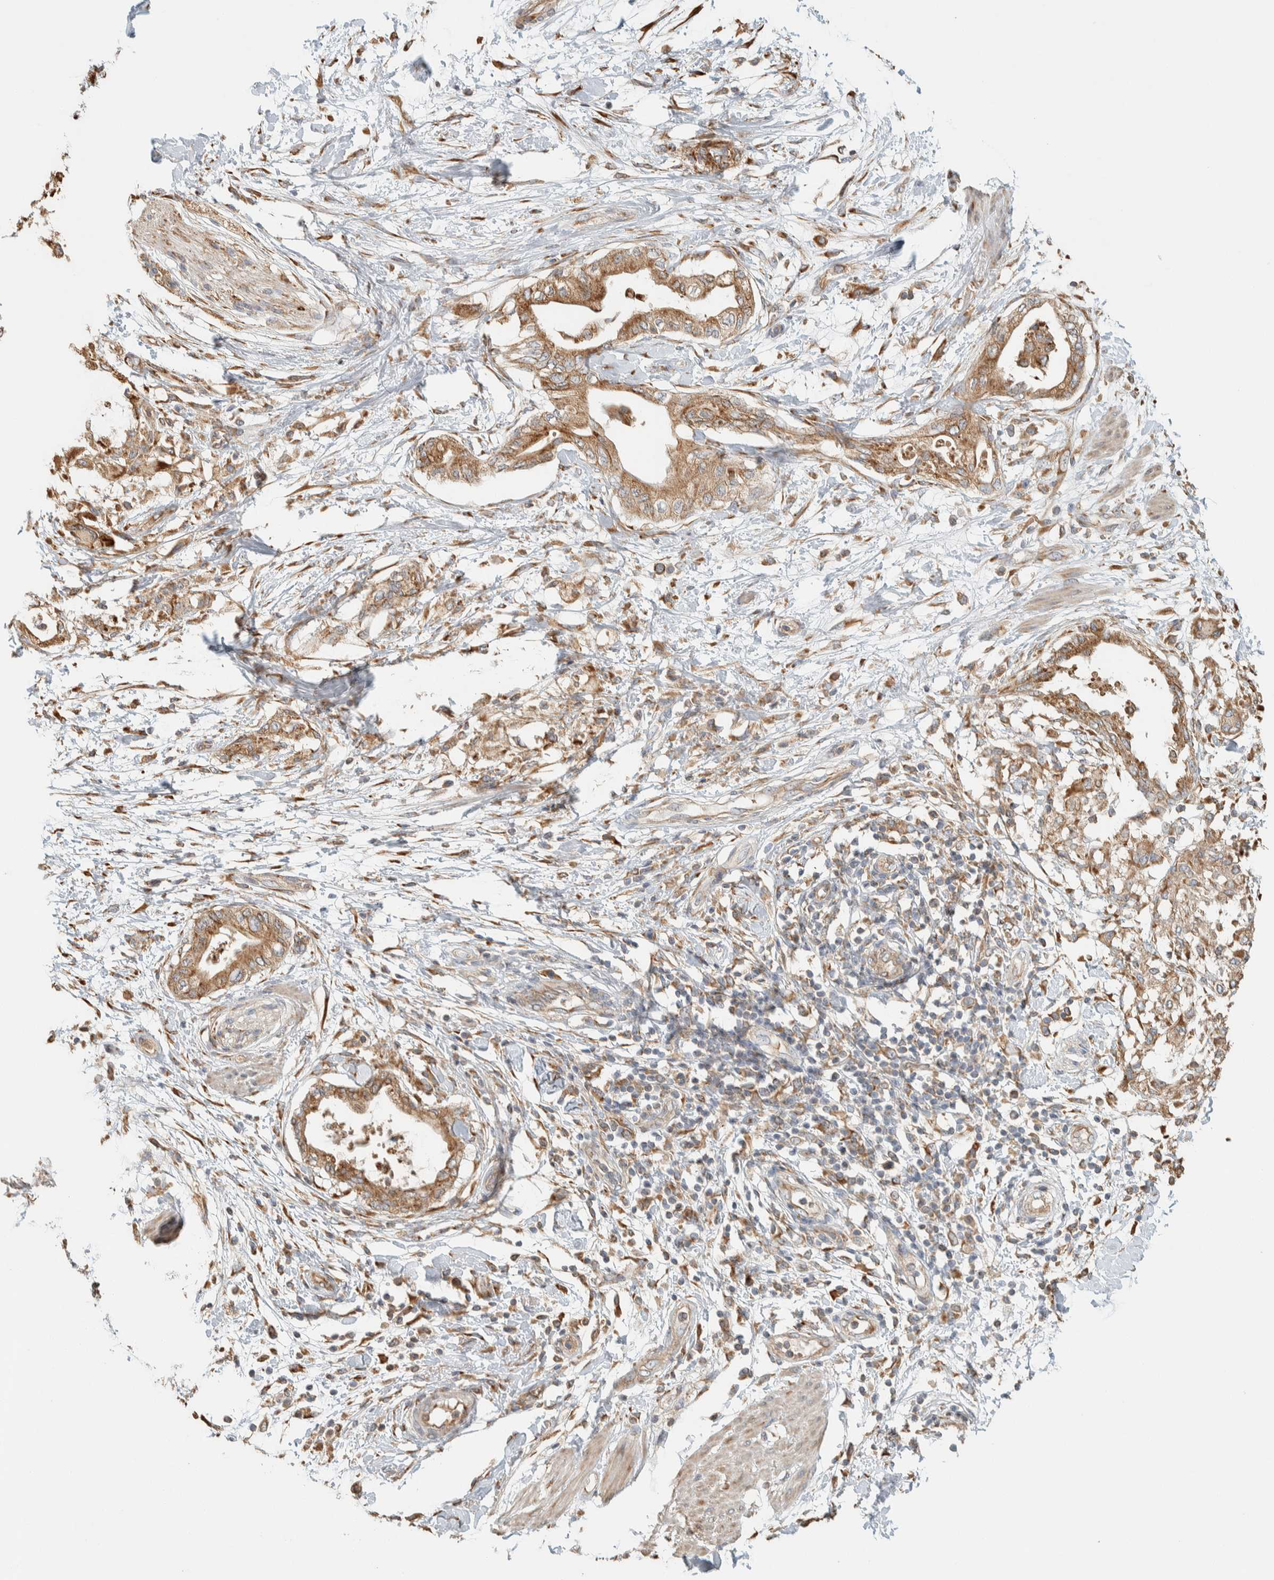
{"staining": {"intensity": "moderate", "quantity": ">75%", "location": "cytoplasmic/membranous"}, "tissue": "pancreatic cancer", "cell_type": "Tumor cells", "image_type": "cancer", "snomed": [{"axis": "morphology", "description": "Normal tissue, NOS"}, {"axis": "morphology", "description": "Adenocarcinoma, NOS"}, {"axis": "topography", "description": "Pancreas"}, {"axis": "topography", "description": "Duodenum"}], "caption": "A histopathology image showing moderate cytoplasmic/membranous staining in about >75% of tumor cells in pancreatic adenocarcinoma, as visualized by brown immunohistochemical staining.", "gene": "RAB11FIP1", "patient": {"sex": "female", "age": 60}}